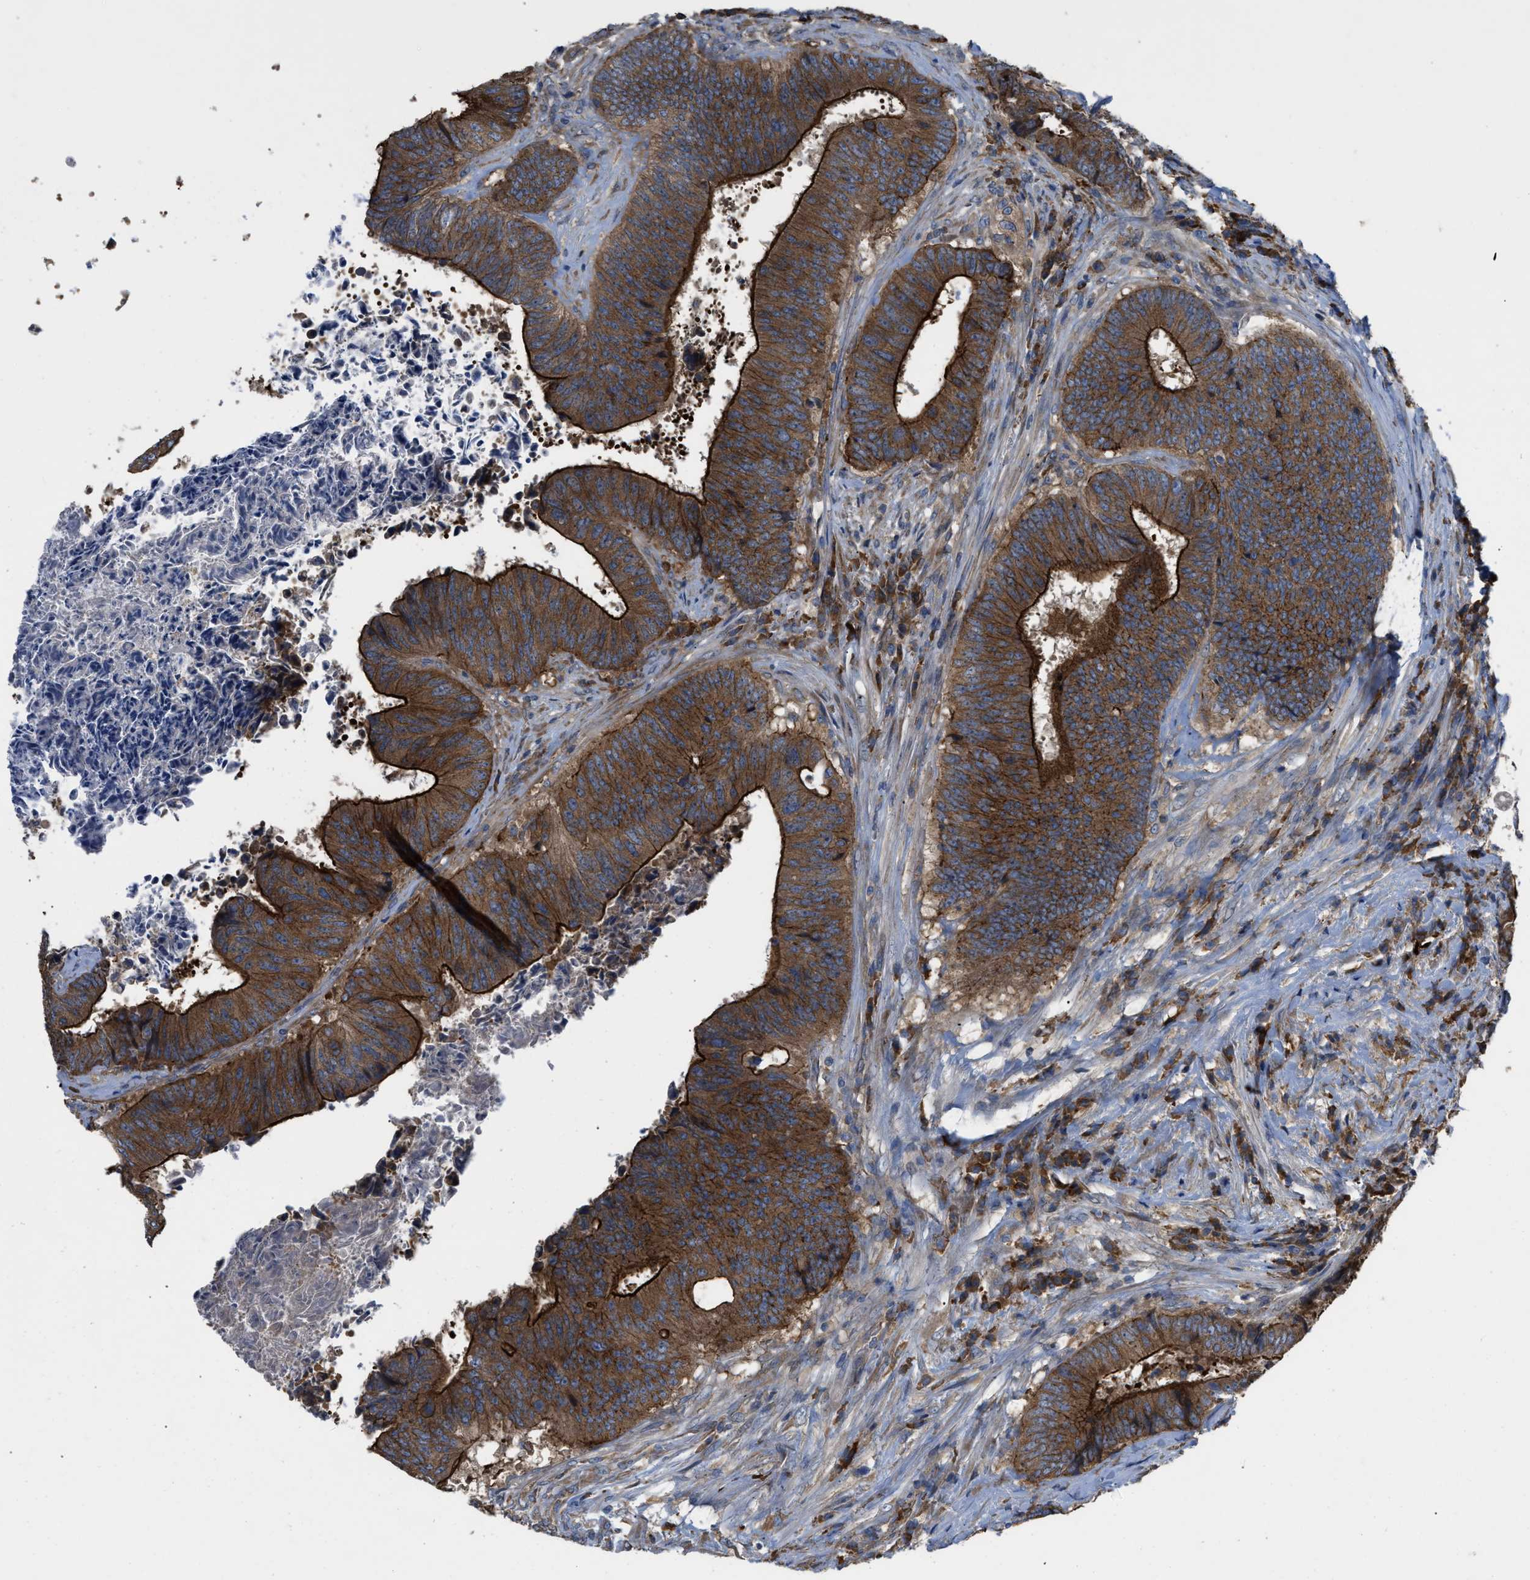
{"staining": {"intensity": "strong", "quantity": ">75%", "location": "cytoplasmic/membranous"}, "tissue": "colorectal cancer", "cell_type": "Tumor cells", "image_type": "cancer", "snomed": [{"axis": "morphology", "description": "Adenocarcinoma, NOS"}, {"axis": "topography", "description": "Rectum"}], "caption": "DAB (3,3'-diaminobenzidine) immunohistochemical staining of human colorectal cancer shows strong cytoplasmic/membranous protein staining in approximately >75% of tumor cells. The staining is performed using DAB brown chromogen to label protein expression. The nuclei are counter-stained blue using hematoxylin.", "gene": "TMEM131", "patient": {"sex": "male", "age": 72}}